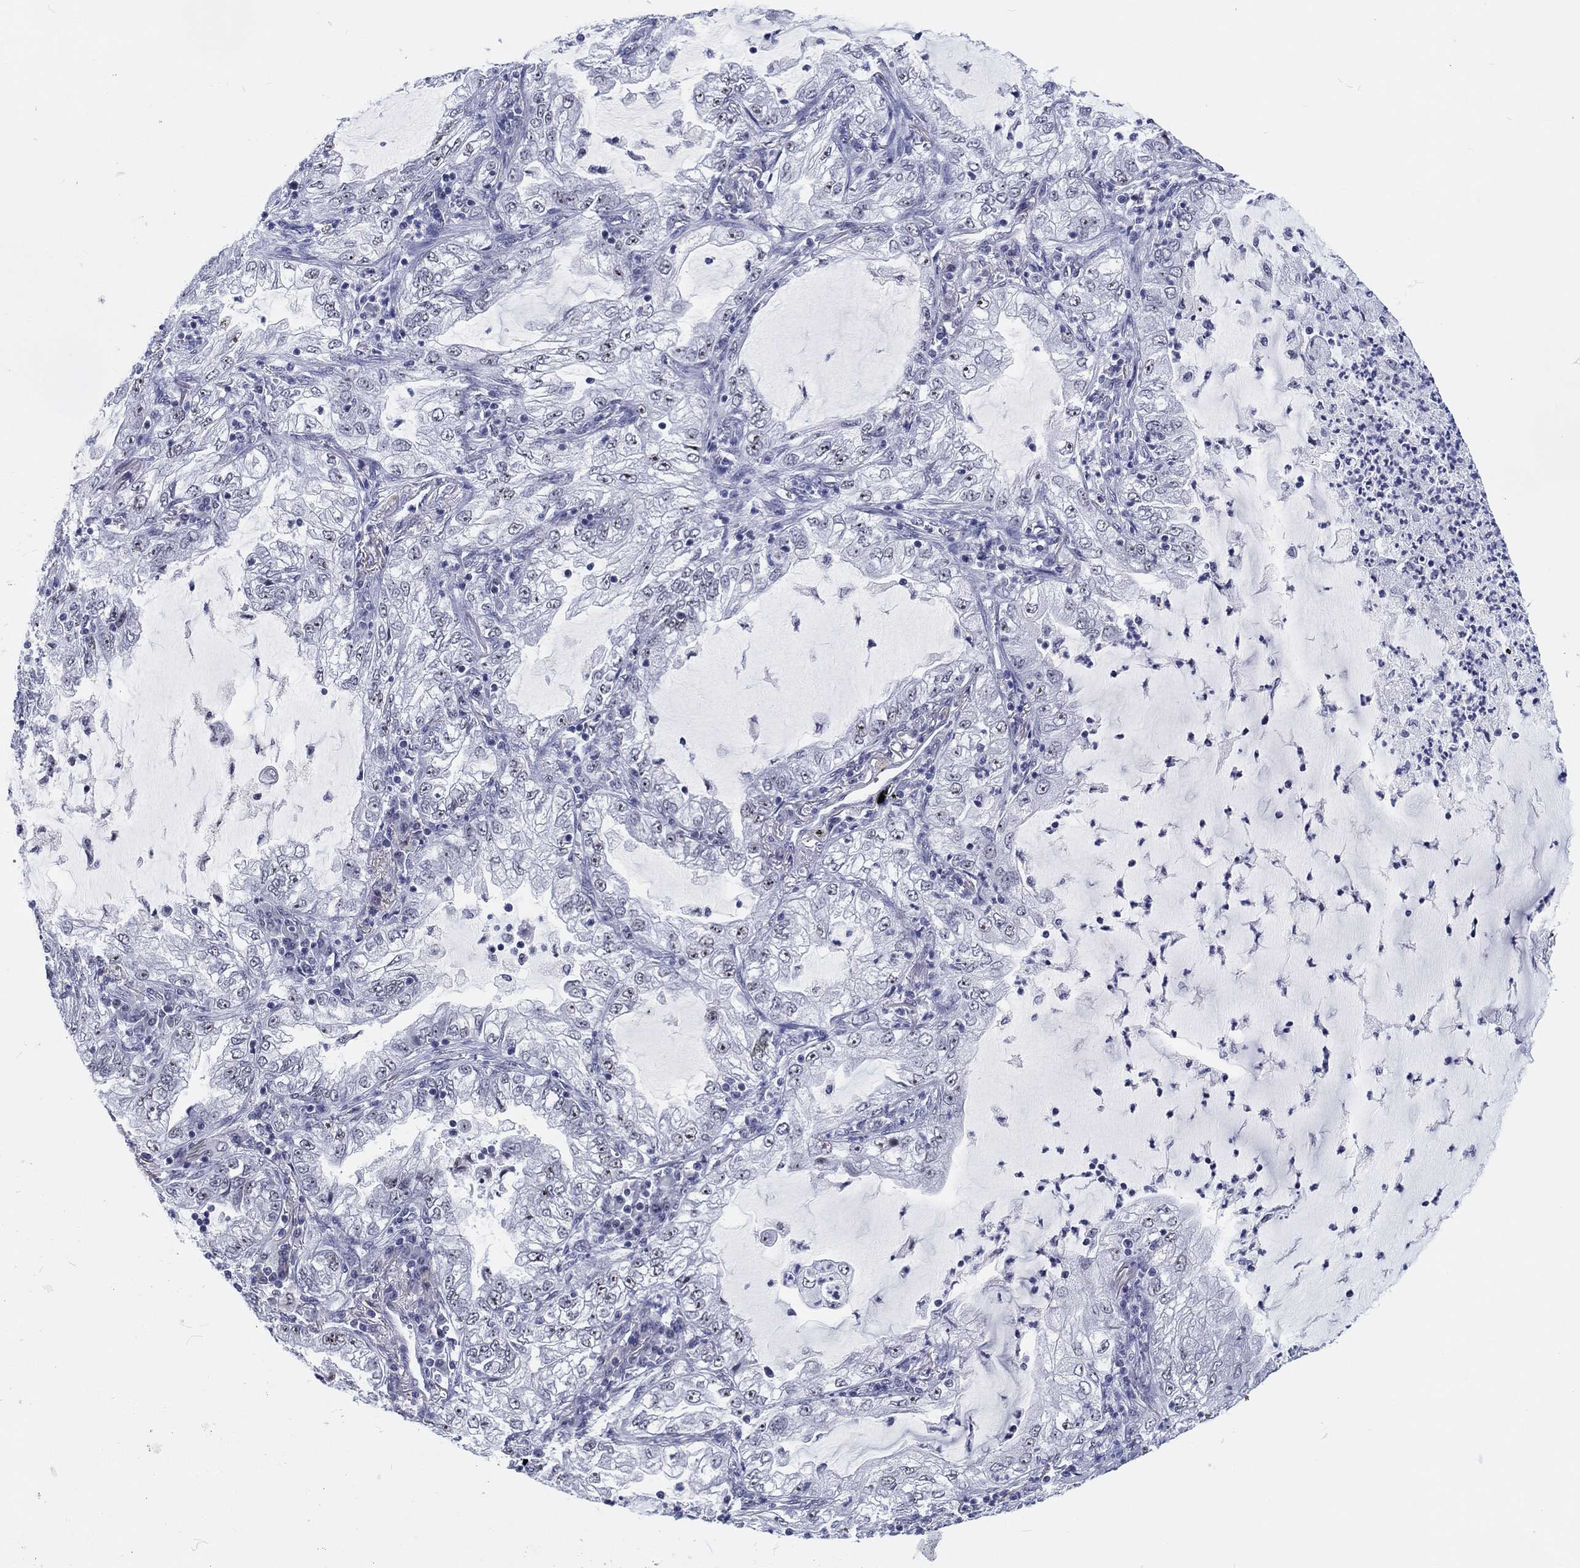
{"staining": {"intensity": "negative", "quantity": "none", "location": "none"}, "tissue": "lung cancer", "cell_type": "Tumor cells", "image_type": "cancer", "snomed": [{"axis": "morphology", "description": "Adenocarcinoma, NOS"}, {"axis": "topography", "description": "Lung"}], "caption": "This is an IHC micrograph of human lung cancer. There is no staining in tumor cells.", "gene": "MAPK8IP1", "patient": {"sex": "female", "age": 73}}